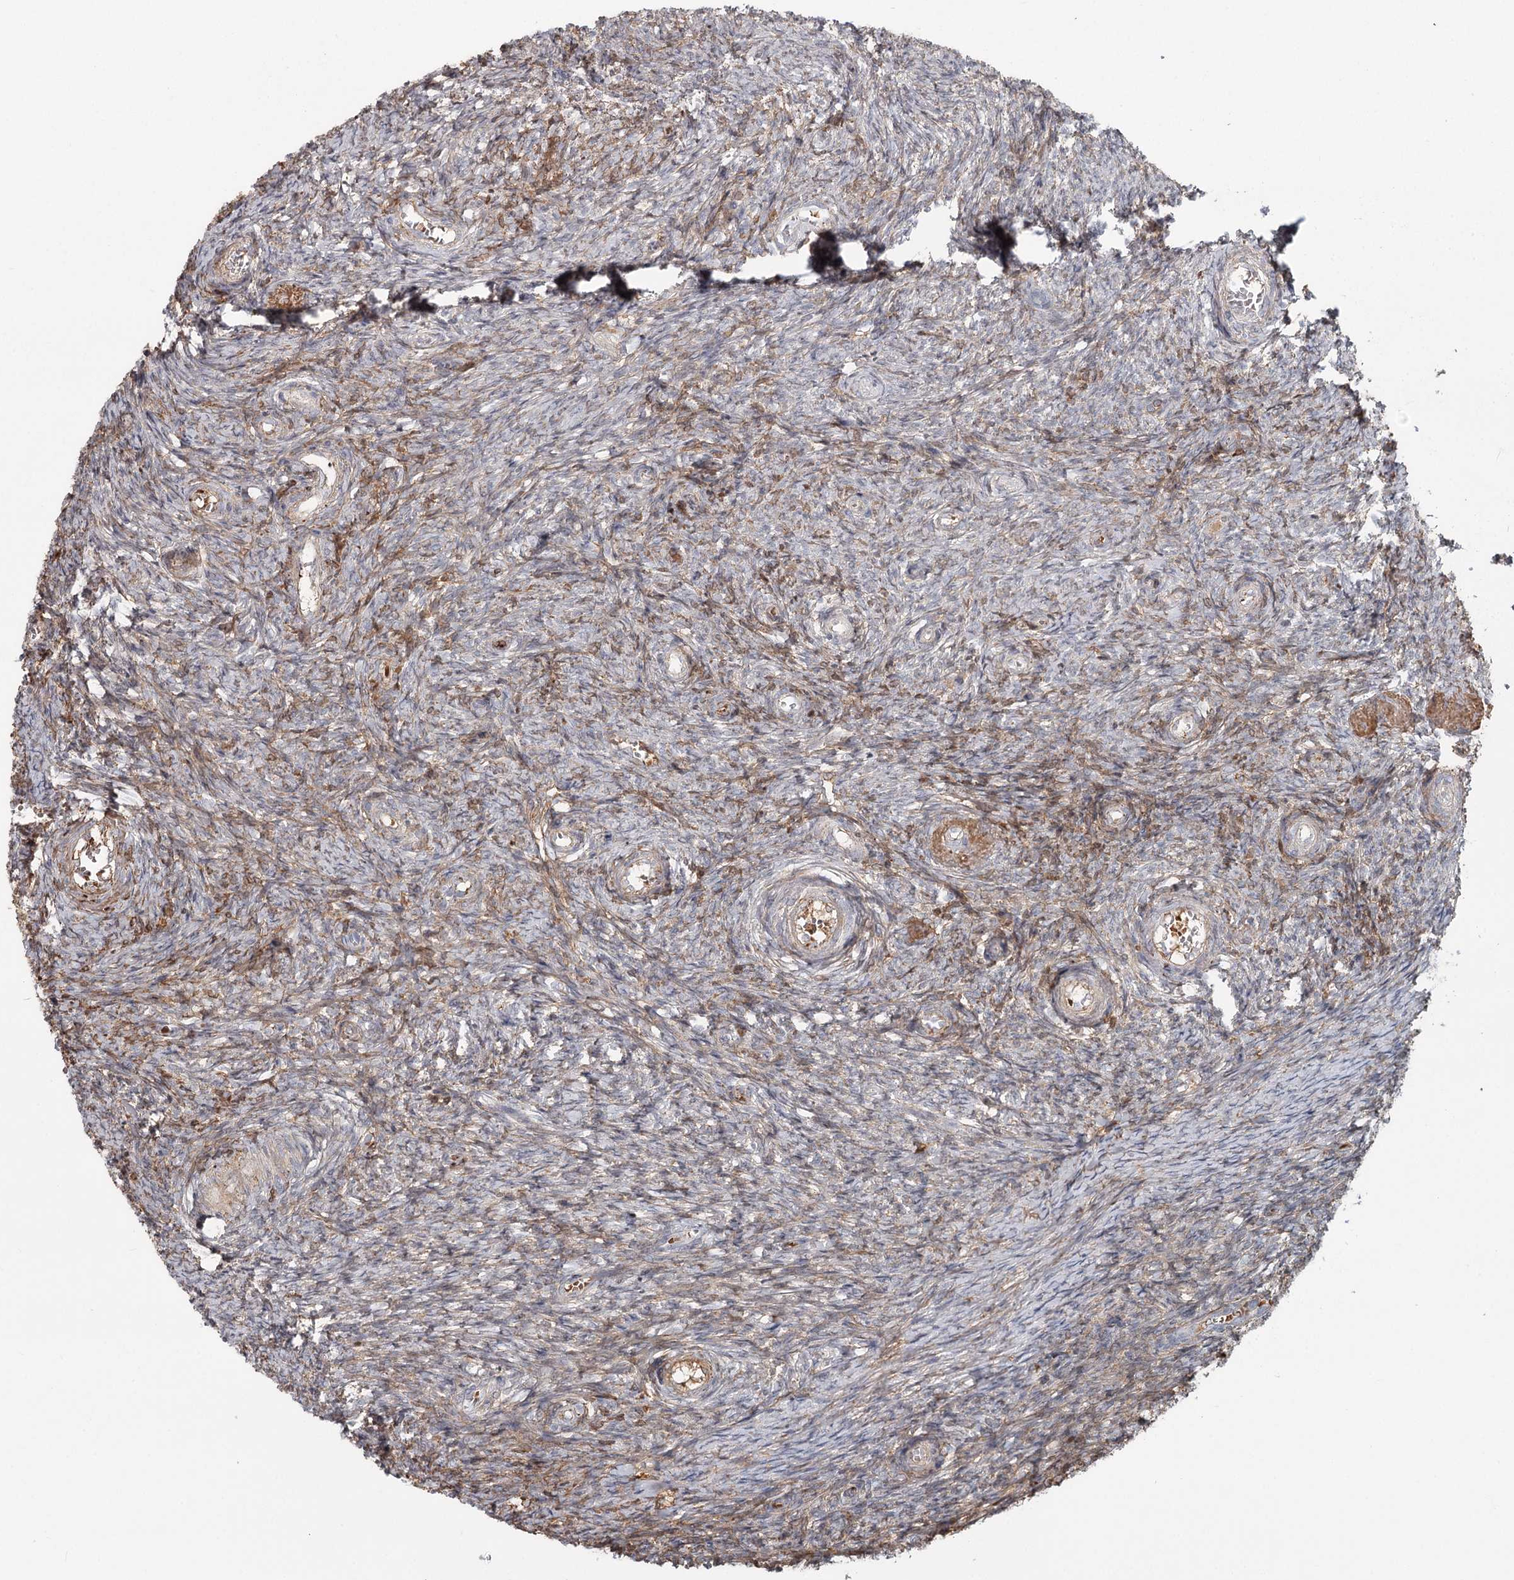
{"staining": {"intensity": "moderate", "quantity": "<25%", "location": "cytoplasmic/membranous"}, "tissue": "ovary", "cell_type": "Ovarian stroma cells", "image_type": "normal", "snomed": [{"axis": "morphology", "description": "Normal tissue, NOS"}, {"axis": "topography", "description": "Ovary"}], "caption": "This image exhibits immunohistochemistry (IHC) staining of normal human ovary, with low moderate cytoplasmic/membranous positivity in about <25% of ovarian stroma cells.", "gene": "DHRS9", "patient": {"sex": "female", "age": 44}}